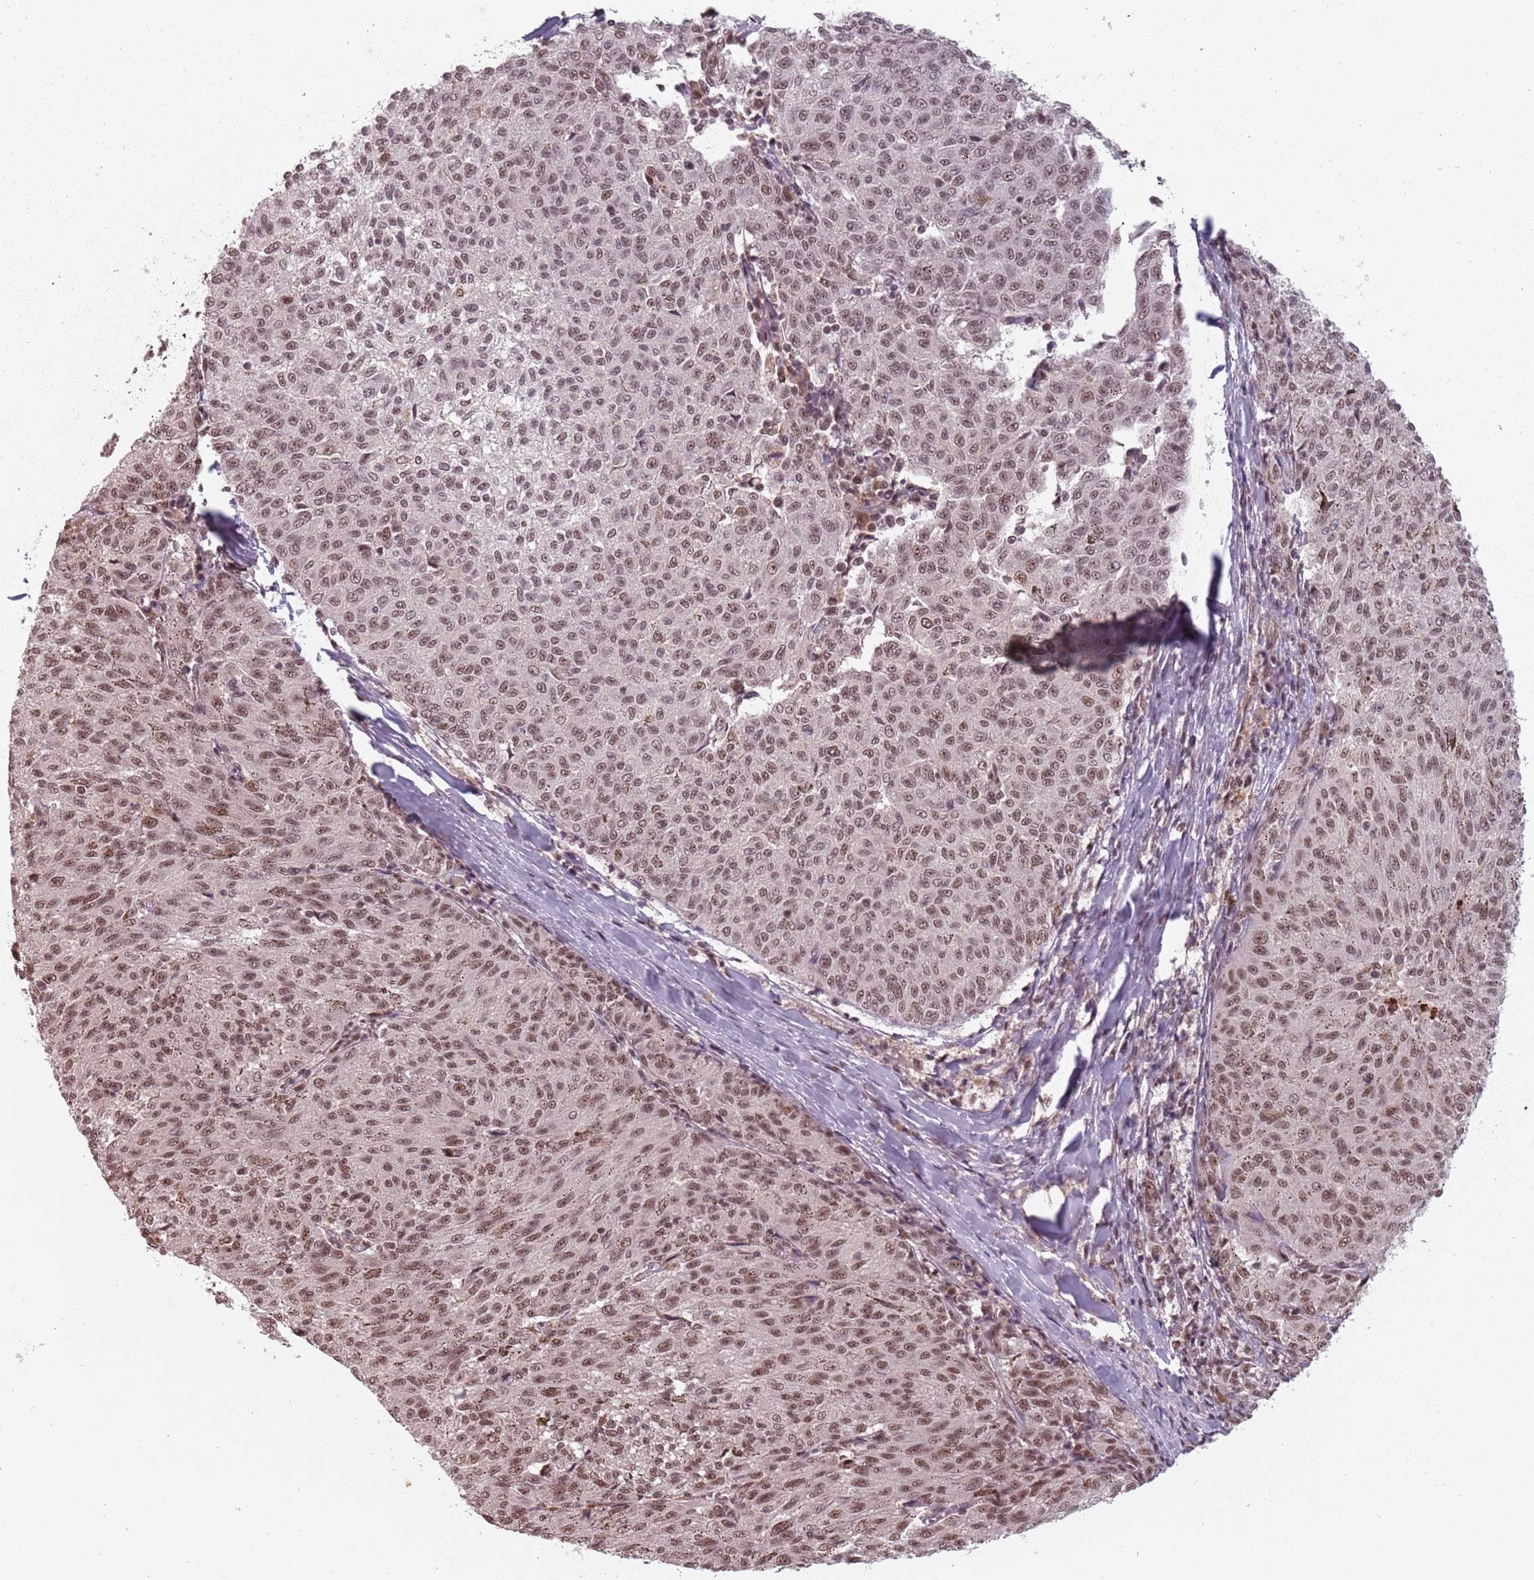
{"staining": {"intensity": "moderate", "quantity": ">75%", "location": "nuclear"}, "tissue": "melanoma", "cell_type": "Tumor cells", "image_type": "cancer", "snomed": [{"axis": "morphology", "description": "Malignant melanoma, NOS"}, {"axis": "topography", "description": "Skin"}], "caption": "Protein staining of melanoma tissue exhibits moderate nuclear staining in about >75% of tumor cells. (brown staining indicates protein expression, while blue staining denotes nuclei).", "gene": "NCBP1", "patient": {"sex": "female", "age": 72}}